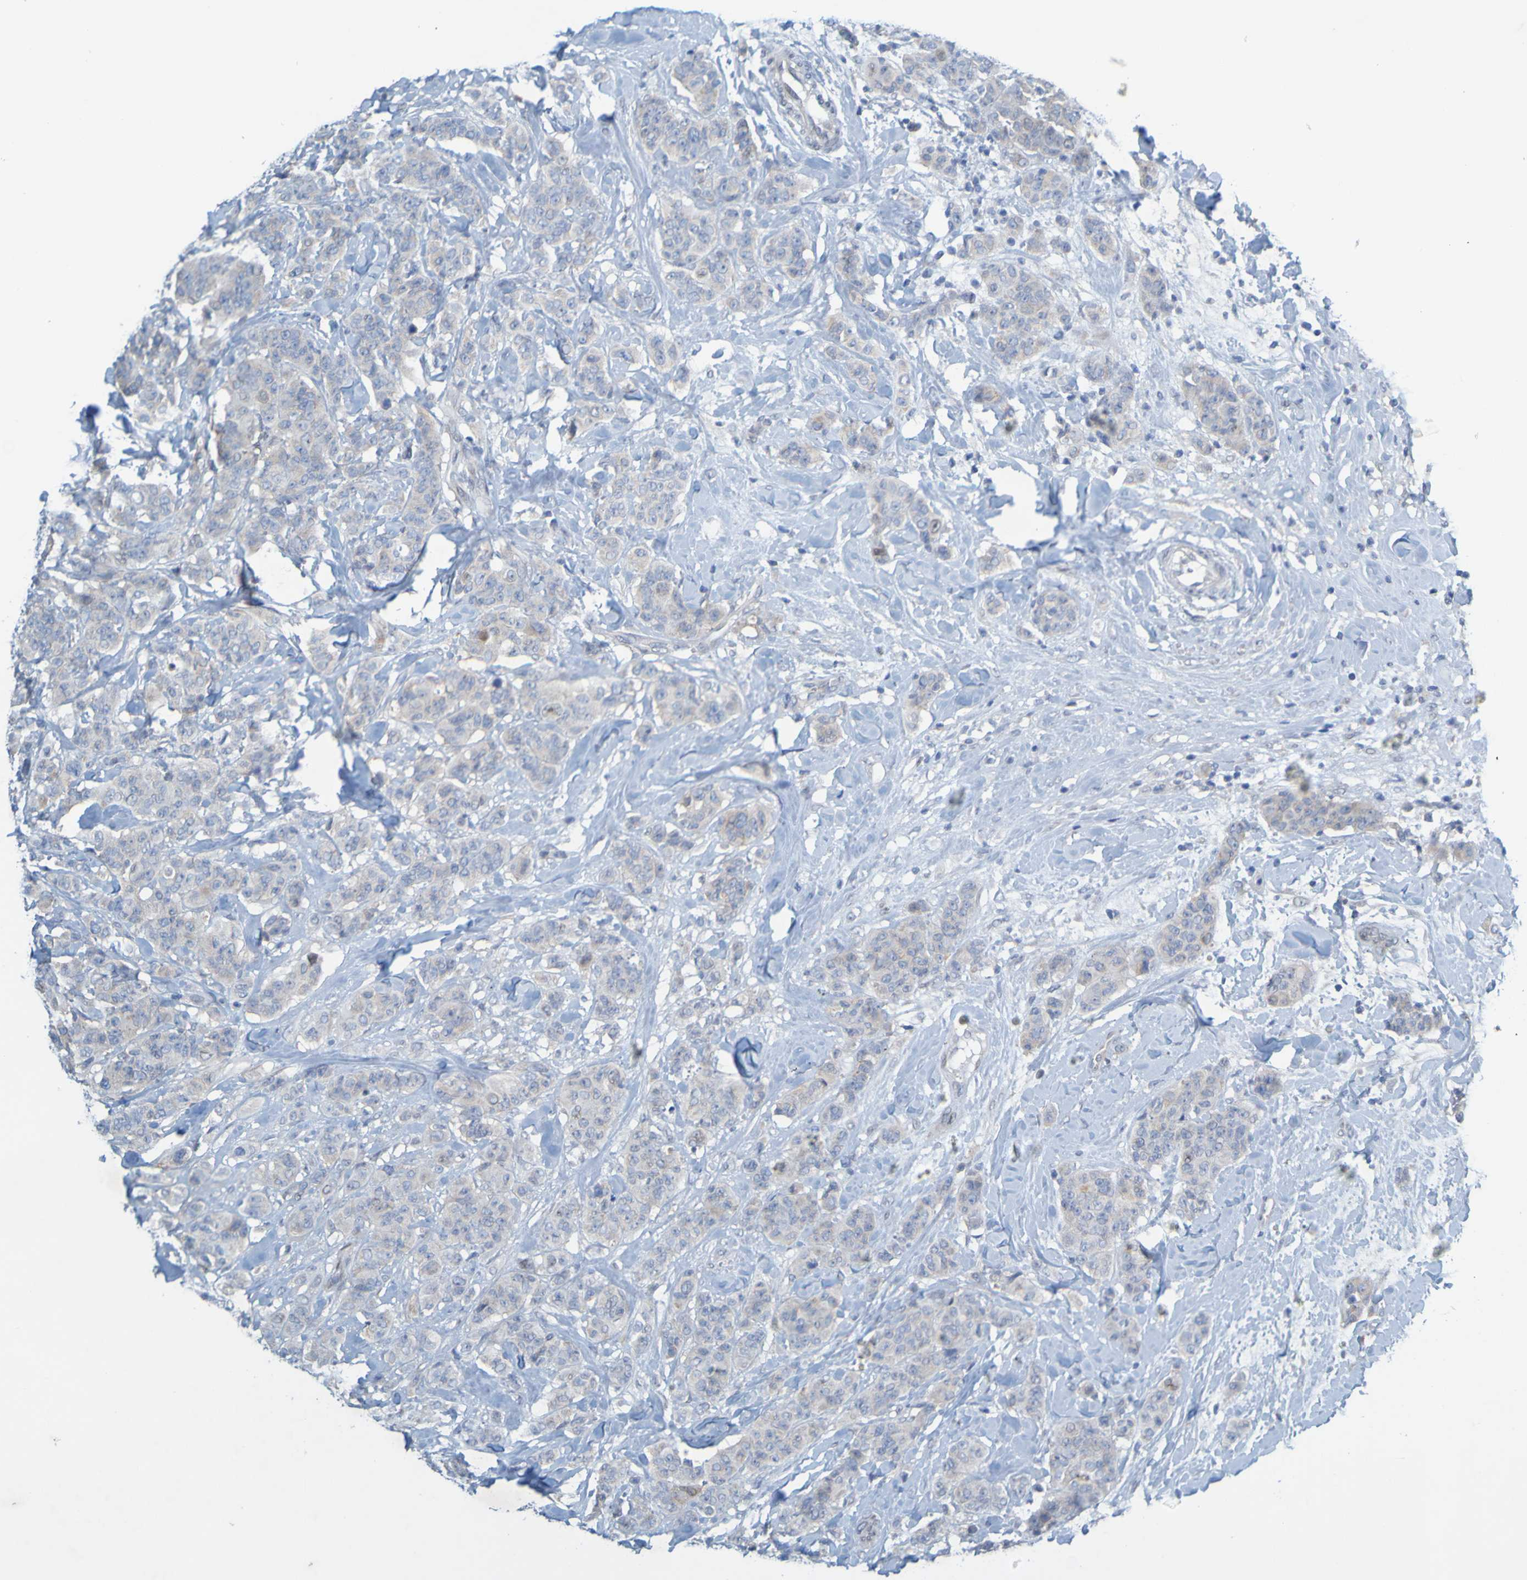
{"staining": {"intensity": "weak", "quantity": "<25%", "location": "cytoplasmic/membranous"}, "tissue": "breast cancer", "cell_type": "Tumor cells", "image_type": "cancer", "snomed": [{"axis": "morphology", "description": "Normal tissue, NOS"}, {"axis": "morphology", "description": "Duct carcinoma"}, {"axis": "topography", "description": "Breast"}], "caption": "Invasive ductal carcinoma (breast) was stained to show a protein in brown. There is no significant staining in tumor cells. Brightfield microscopy of IHC stained with DAB (brown) and hematoxylin (blue), captured at high magnification.", "gene": "MAG", "patient": {"sex": "female", "age": 40}}